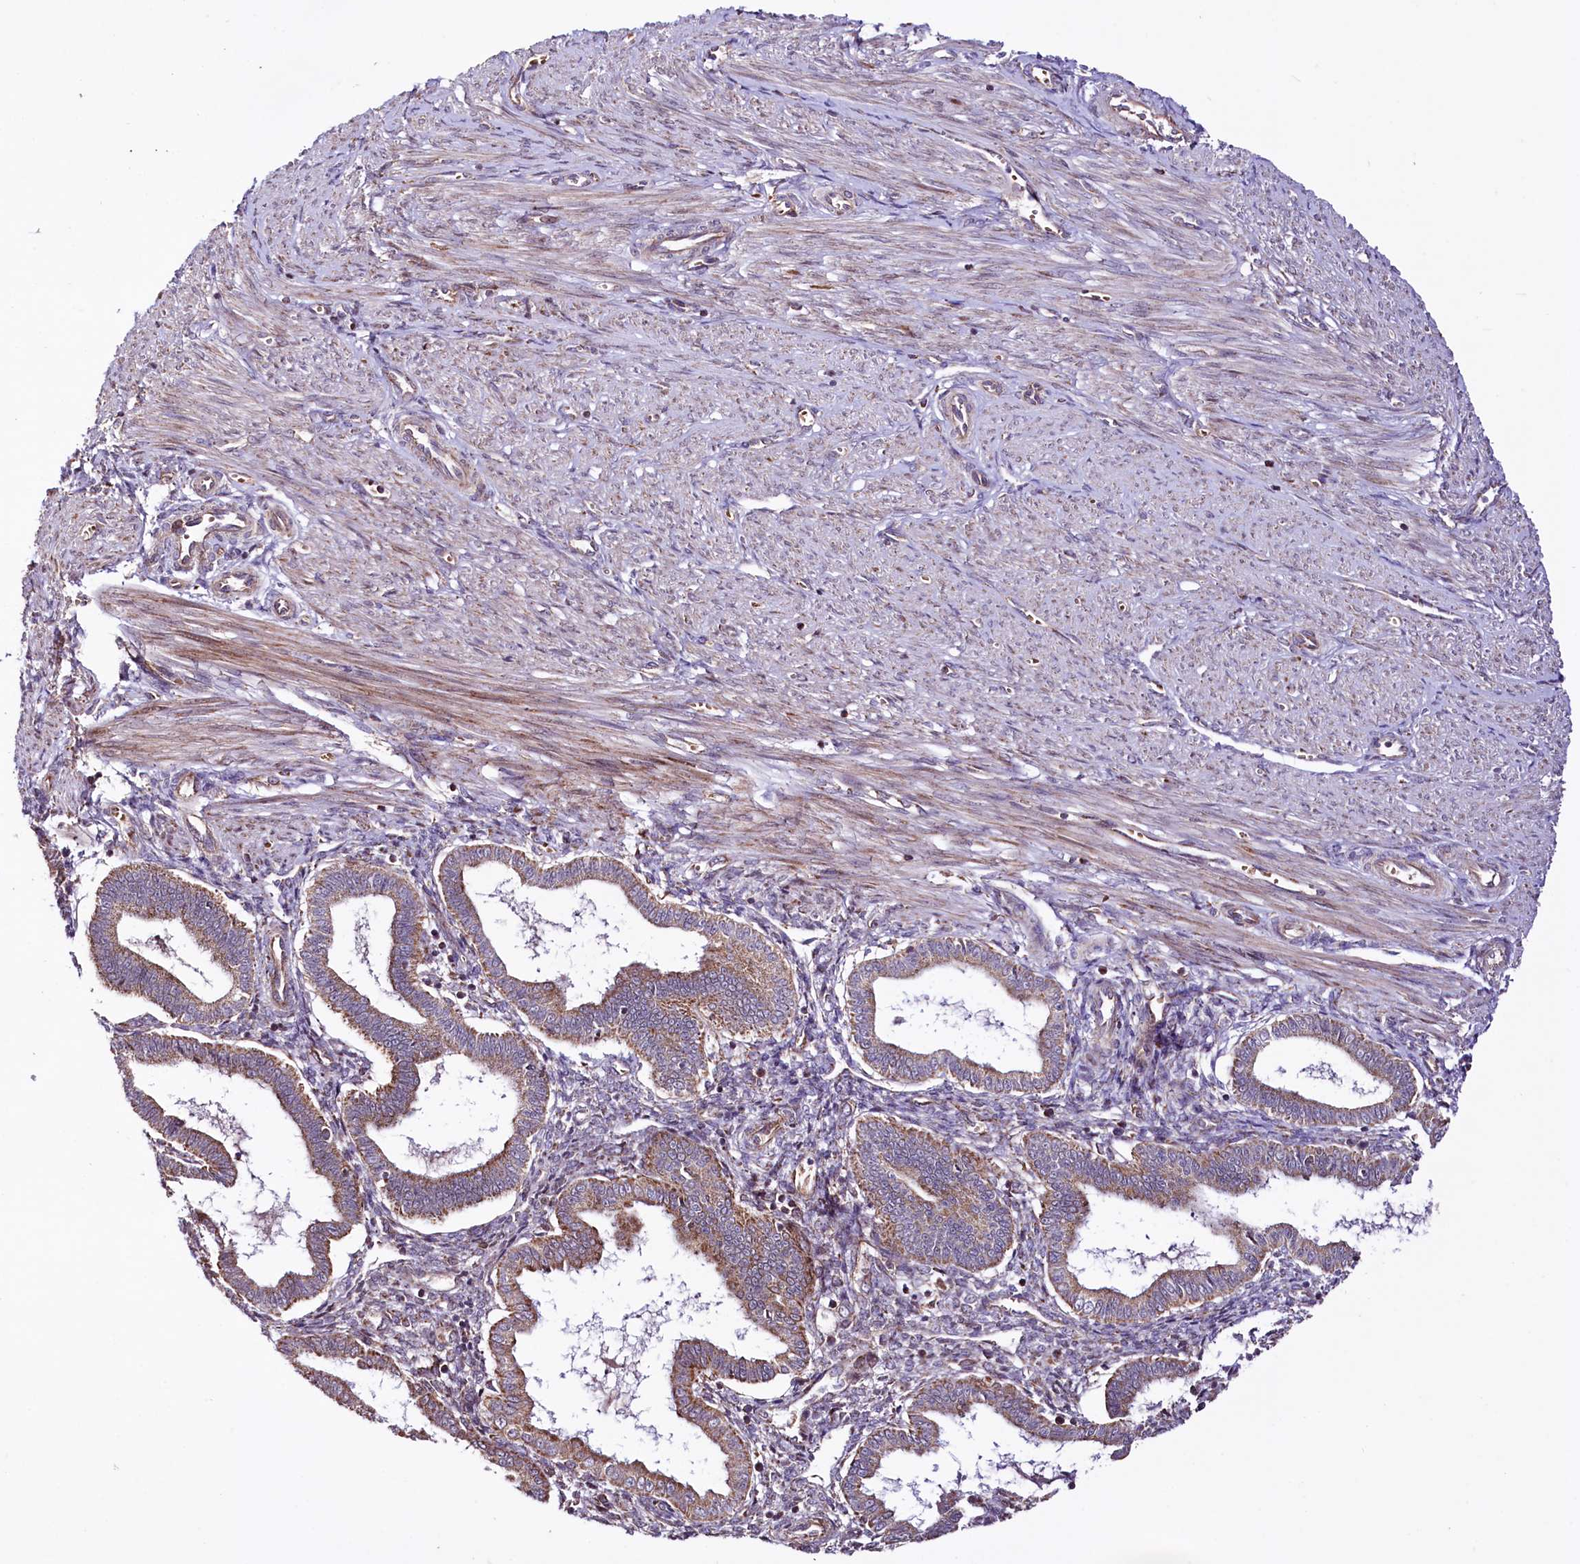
{"staining": {"intensity": "moderate", "quantity": "<25%", "location": "cytoplasmic/membranous"}, "tissue": "endometrium", "cell_type": "Cells in endometrial stroma", "image_type": "normal", "snomed": [{"axis": "morphology", "description": "Normal tissue, NOS"}, {"axis": "topography", "description": "Endometrium"}], "caption": "Immunohistochemical staining of normal human endometrium exhibits moderate cytoplasmic/membranous protein positivity in about <25% of cells in endometrial stroma.", "gene": "ST7", "patient": {"sex": "female", "age": 25}}